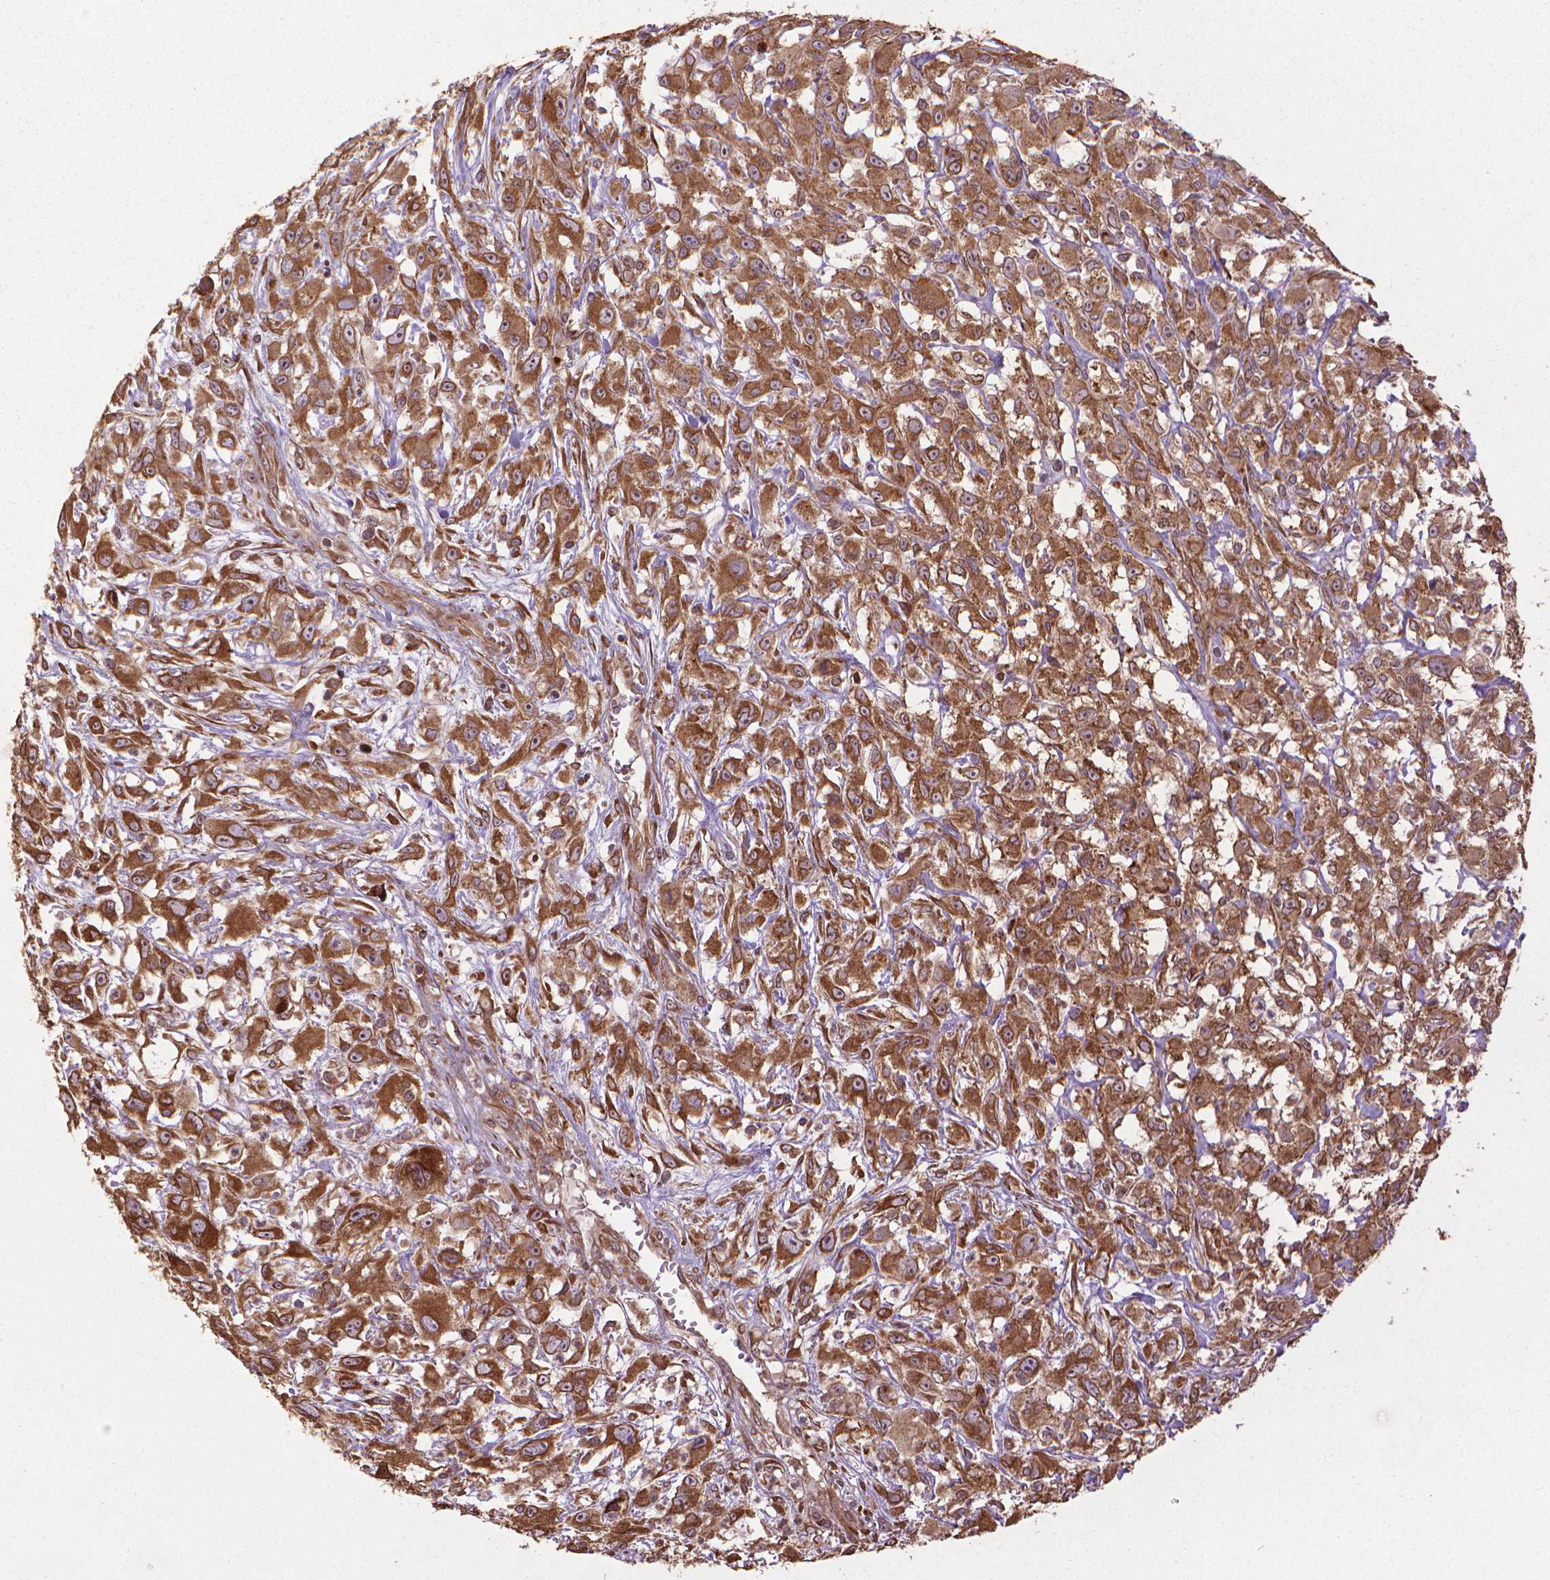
{"staining": {"intensity": "strong", "quantity": ">75%", "location": "cytoplasmic/membranous"}, "tissue": "head and neck cancer", "cell_type": "Tumor cells", "image_type": "cancer", "snomed": [{"axis": "morphology", "description": "Squamous cell carcinoma, NOS"}, {"axis": "morphology", "description": "Squamous cell carcinoma, metastatic, NOS"}, {"axis": "topography", "description": "Oral tissue"}, {"axis": "topography", "description": "Head-Neck"}], "caption": "Immunohistochemical staining of squamous cell carcinoma (head and neck) displays high levels of strong cytoplasmic/membranous protein staining in approximately >75% of tumor cells.", "gene": "GAS1", "patient": {"sex": "female", "age": 85}}